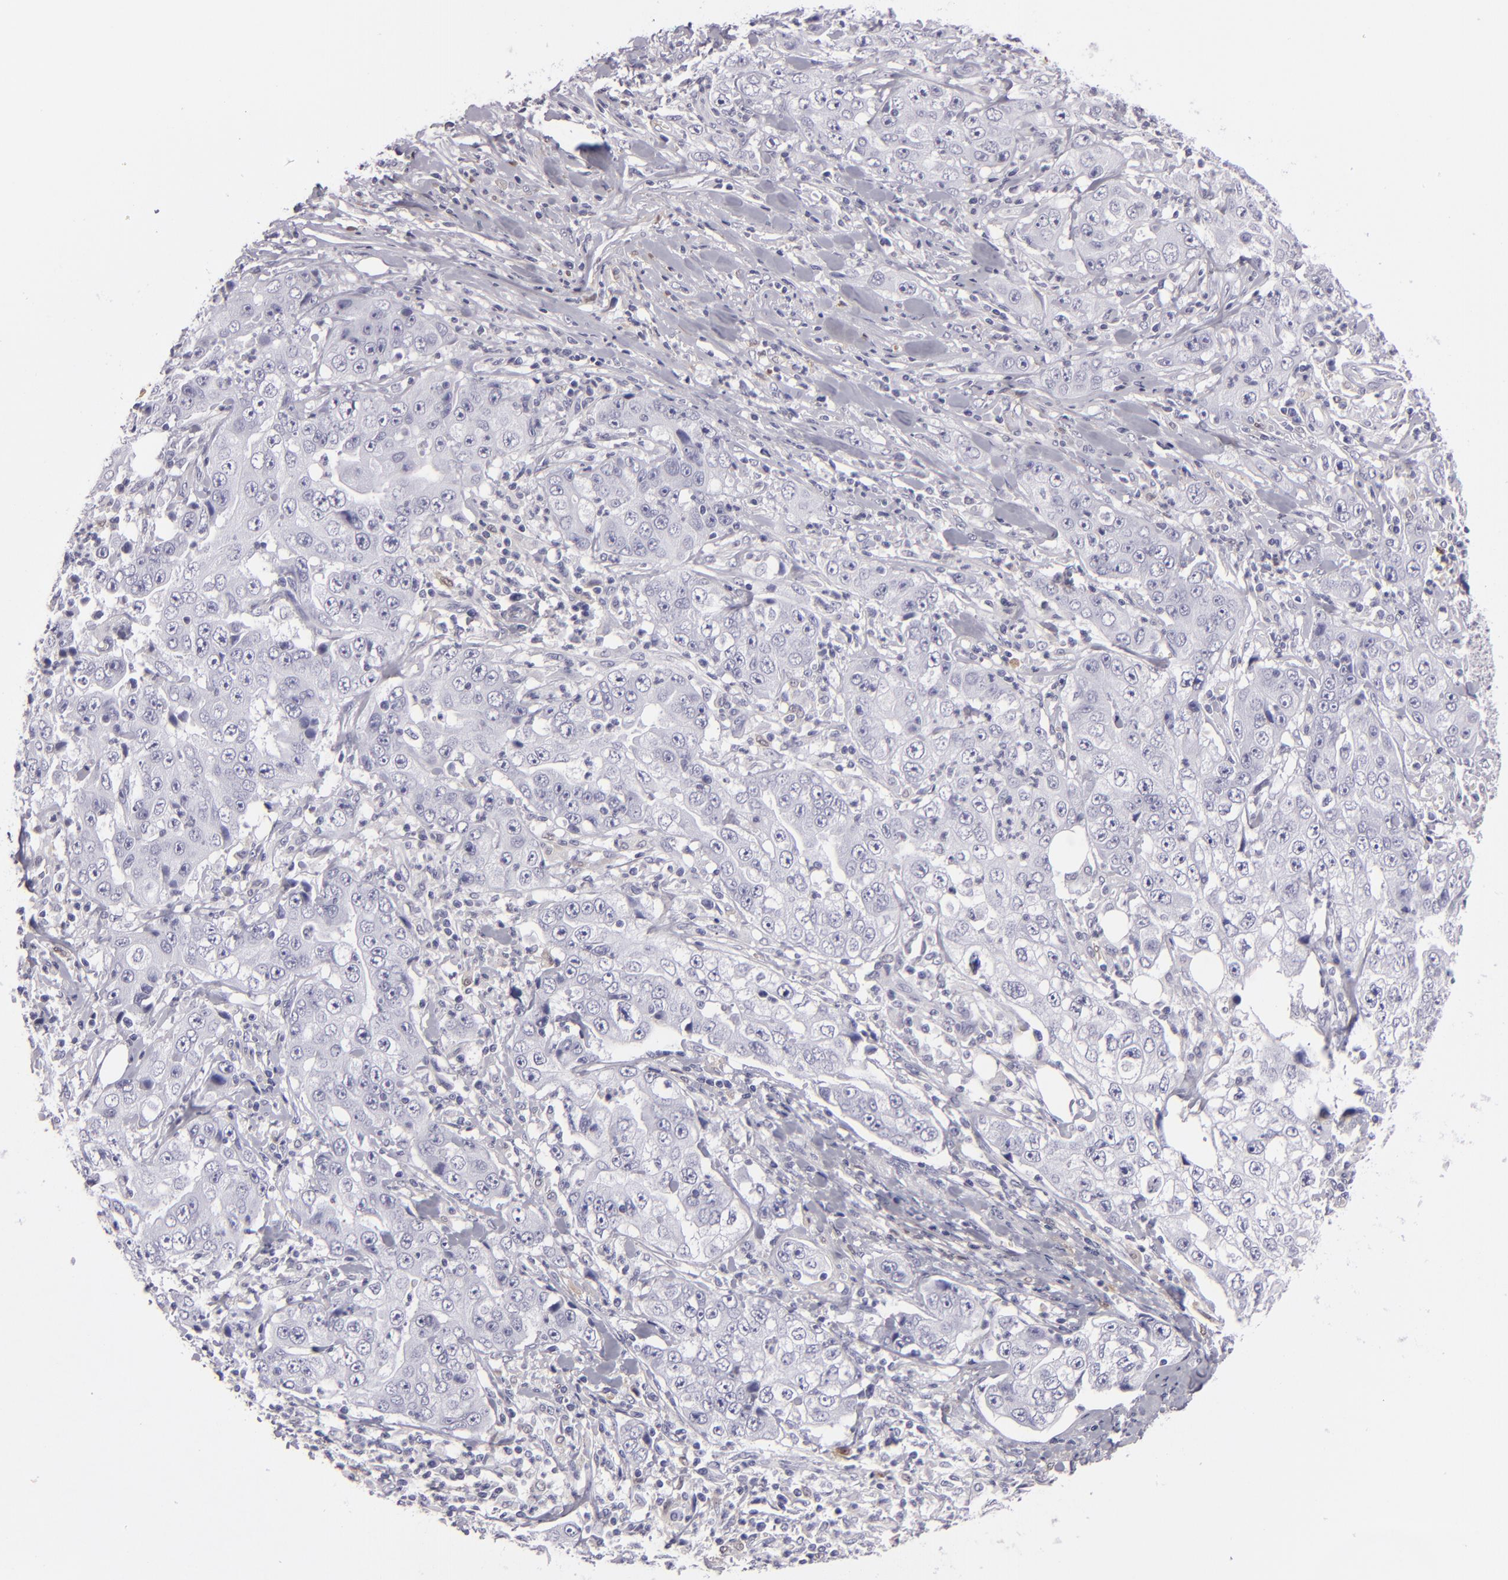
{"staining": {"intensity": "negative", "quantity": "none", "location": "none"}, "tissue": "lung cancer", "cell_type": "Tumor cells", "image_type": "cancer", "snomed": [{"axis": "morphology", "description": "Squamous cell carcinoma, NOS"}, {"axis": "topography", "description": "Lung"}], "caption": "Micrograph shows no significant protein staining in tumor cells of lung cancer (squamous cell carcinoma). (Brightfield microscopy of DAB (3,3'-diaminobenzidine) immunohistochemistry at high magnification).", "gene": "F13A1", "patient": {"sex": "male", "age": 64}}